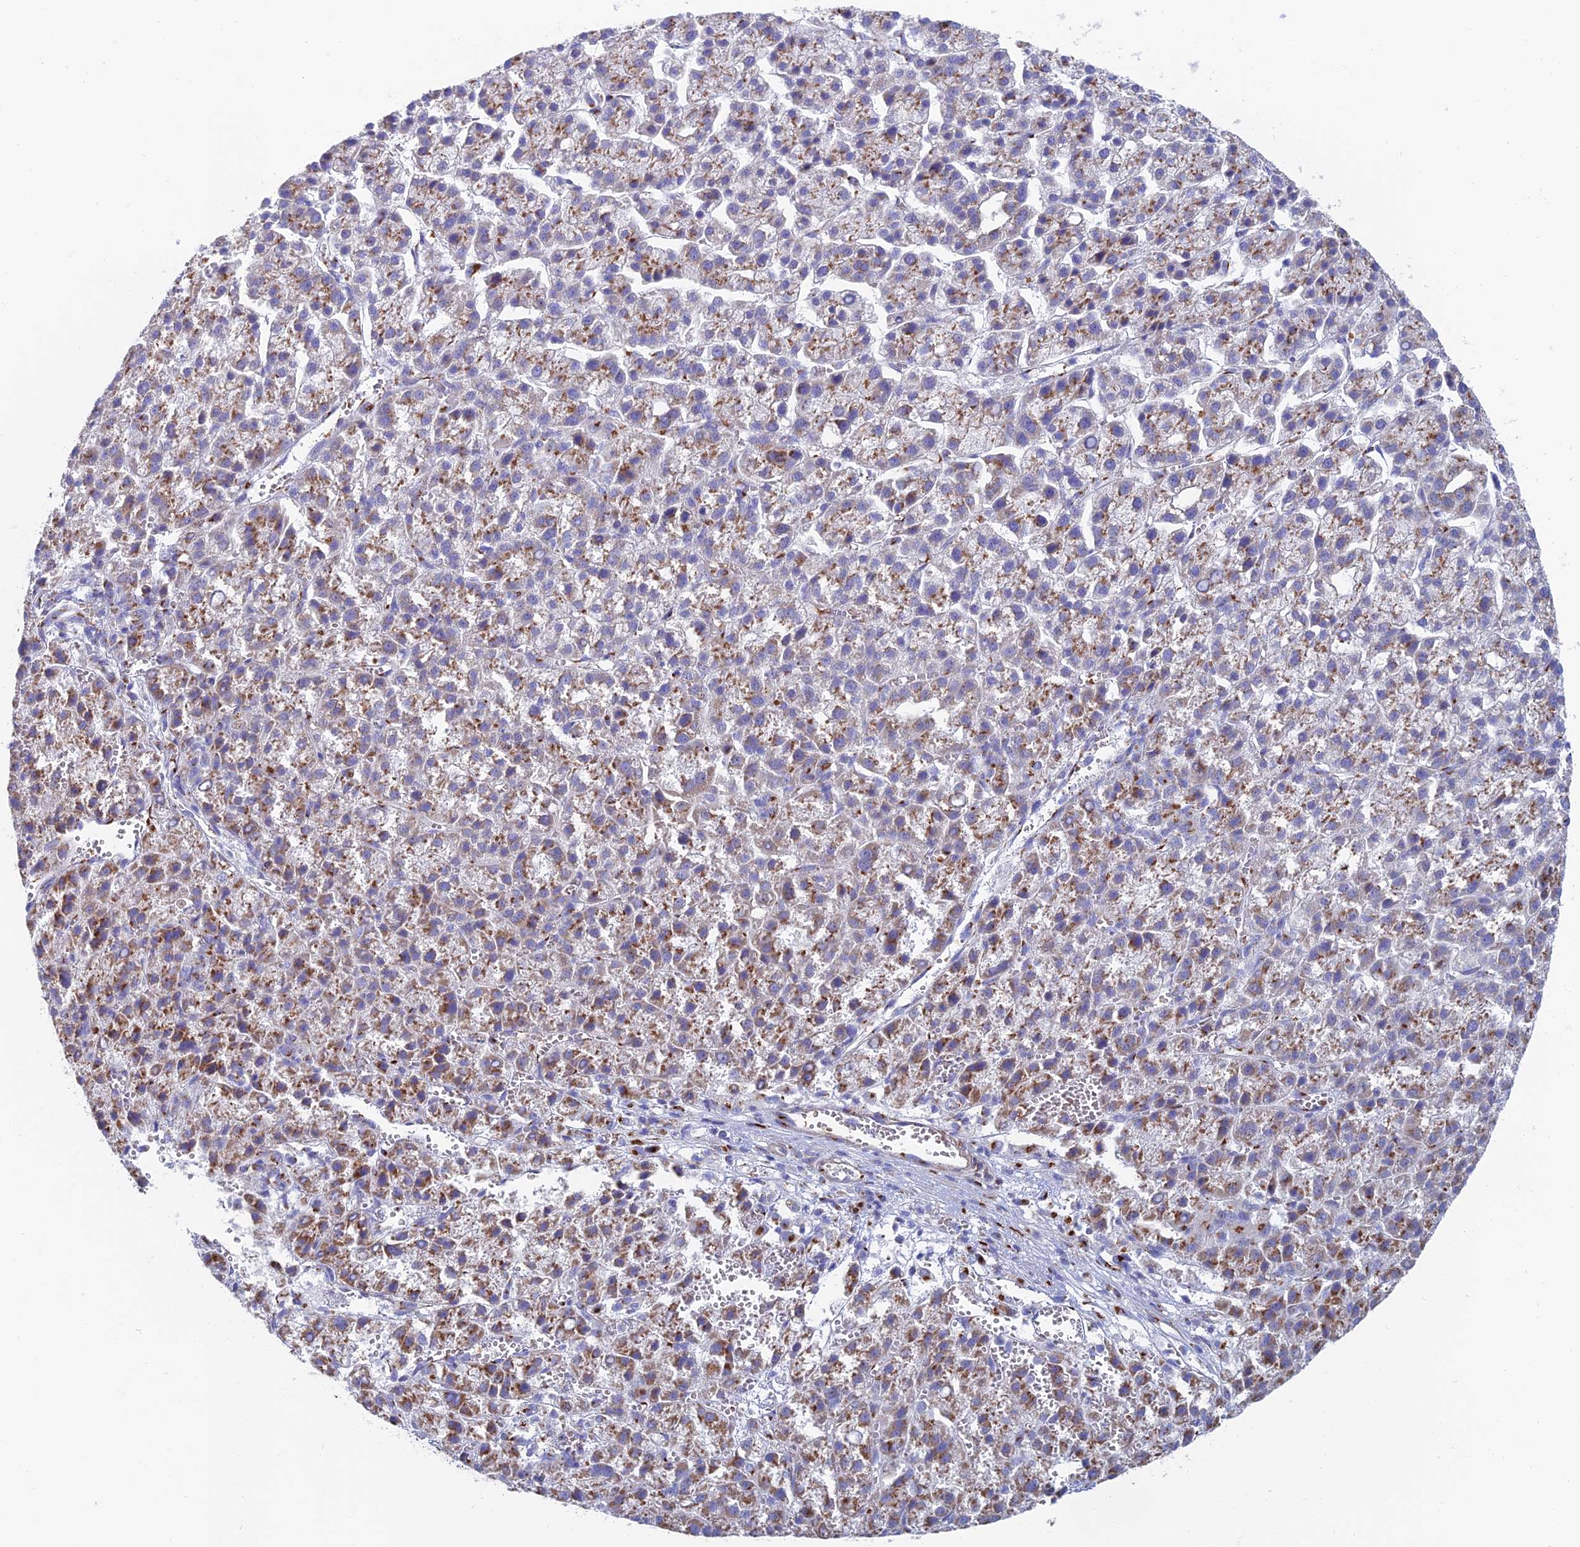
{"staining": {"intensity": "moderate", "quantity": "25%-75%", "location": "cytoplasmic/membranous"}, "tissue": "liver cancer", "cell_type": "Tumor cells", "image_type": "cancer", "snomed": [{"axis": "morphology", "description": "Carcinoma, Hepatocellular, NOS"}, {"axis": "topography", "description": "Liver"}], "caption": "Immunohistochemistry image of liver hepatocellular carcinoma stained for a protein (brown), which displays medium levels of moderate cytoplasmic/membranous staining in about 25%-75% of tumor cells.", "gene": "HS2ST1", "patient": {"sex": "female", "age": 58}}